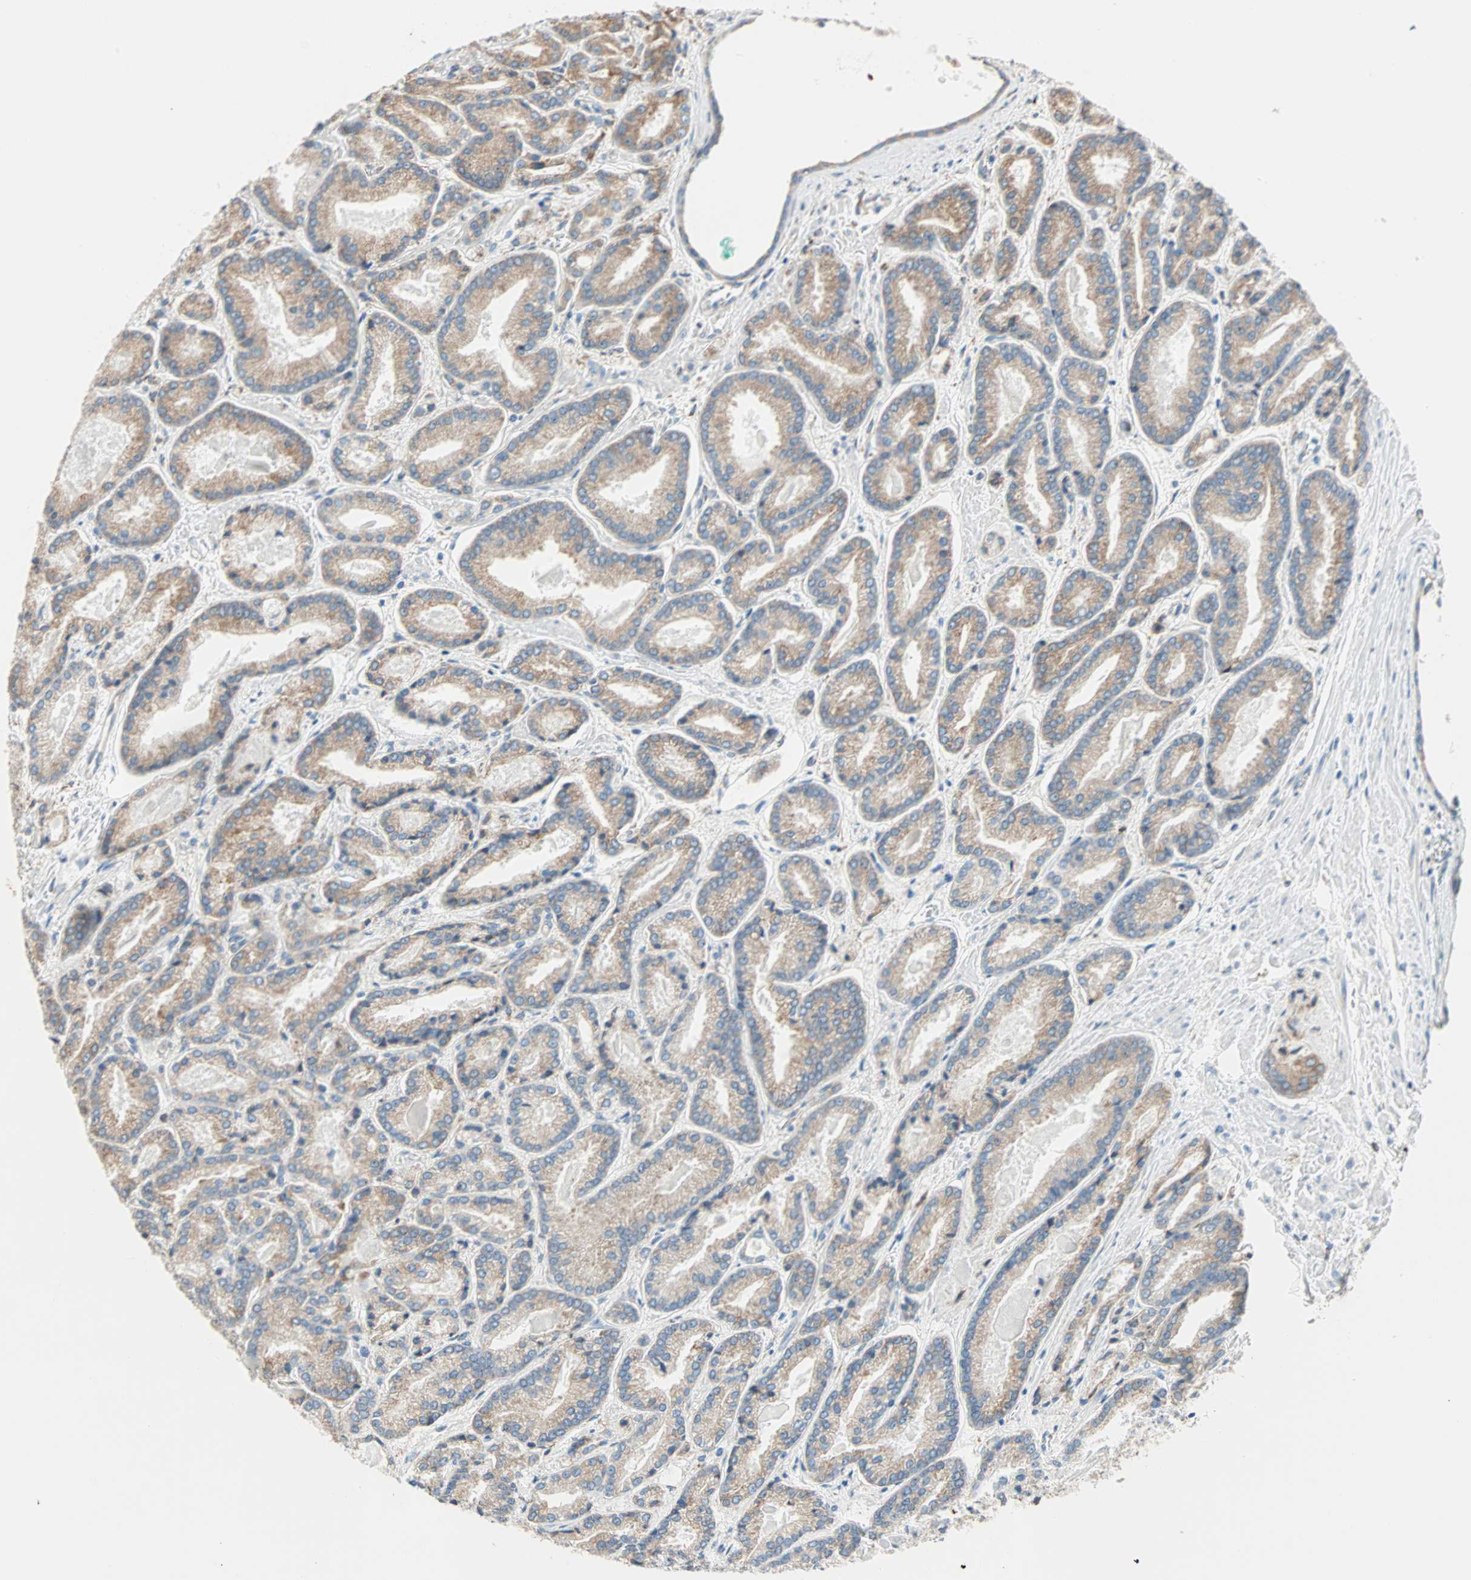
{"staining": {"intensity": "moderate", "quantity": ">75%", "location": "cytoplasmic/membranous"}, "tissue": "prostate cancer", "cell_type": "Tumor cells", "image_type": "cancer", "snomed": [{"axis": "morphology", "description": "Adenocarcinoma, Low grade"}, {"axis": "topography", "description": "Prostate"}], "caption": "This image reveals prostate adenocarcinoma (low-grade) stained with immunohistochemistry to label a protein in brown. The cytoplasmic/membranous of tumor cells show moderate positivity for the protein. Nuclei are counter-stained blue.", "gene": "PLCXD1", "patient": {"sex": "male", "age": 59}}